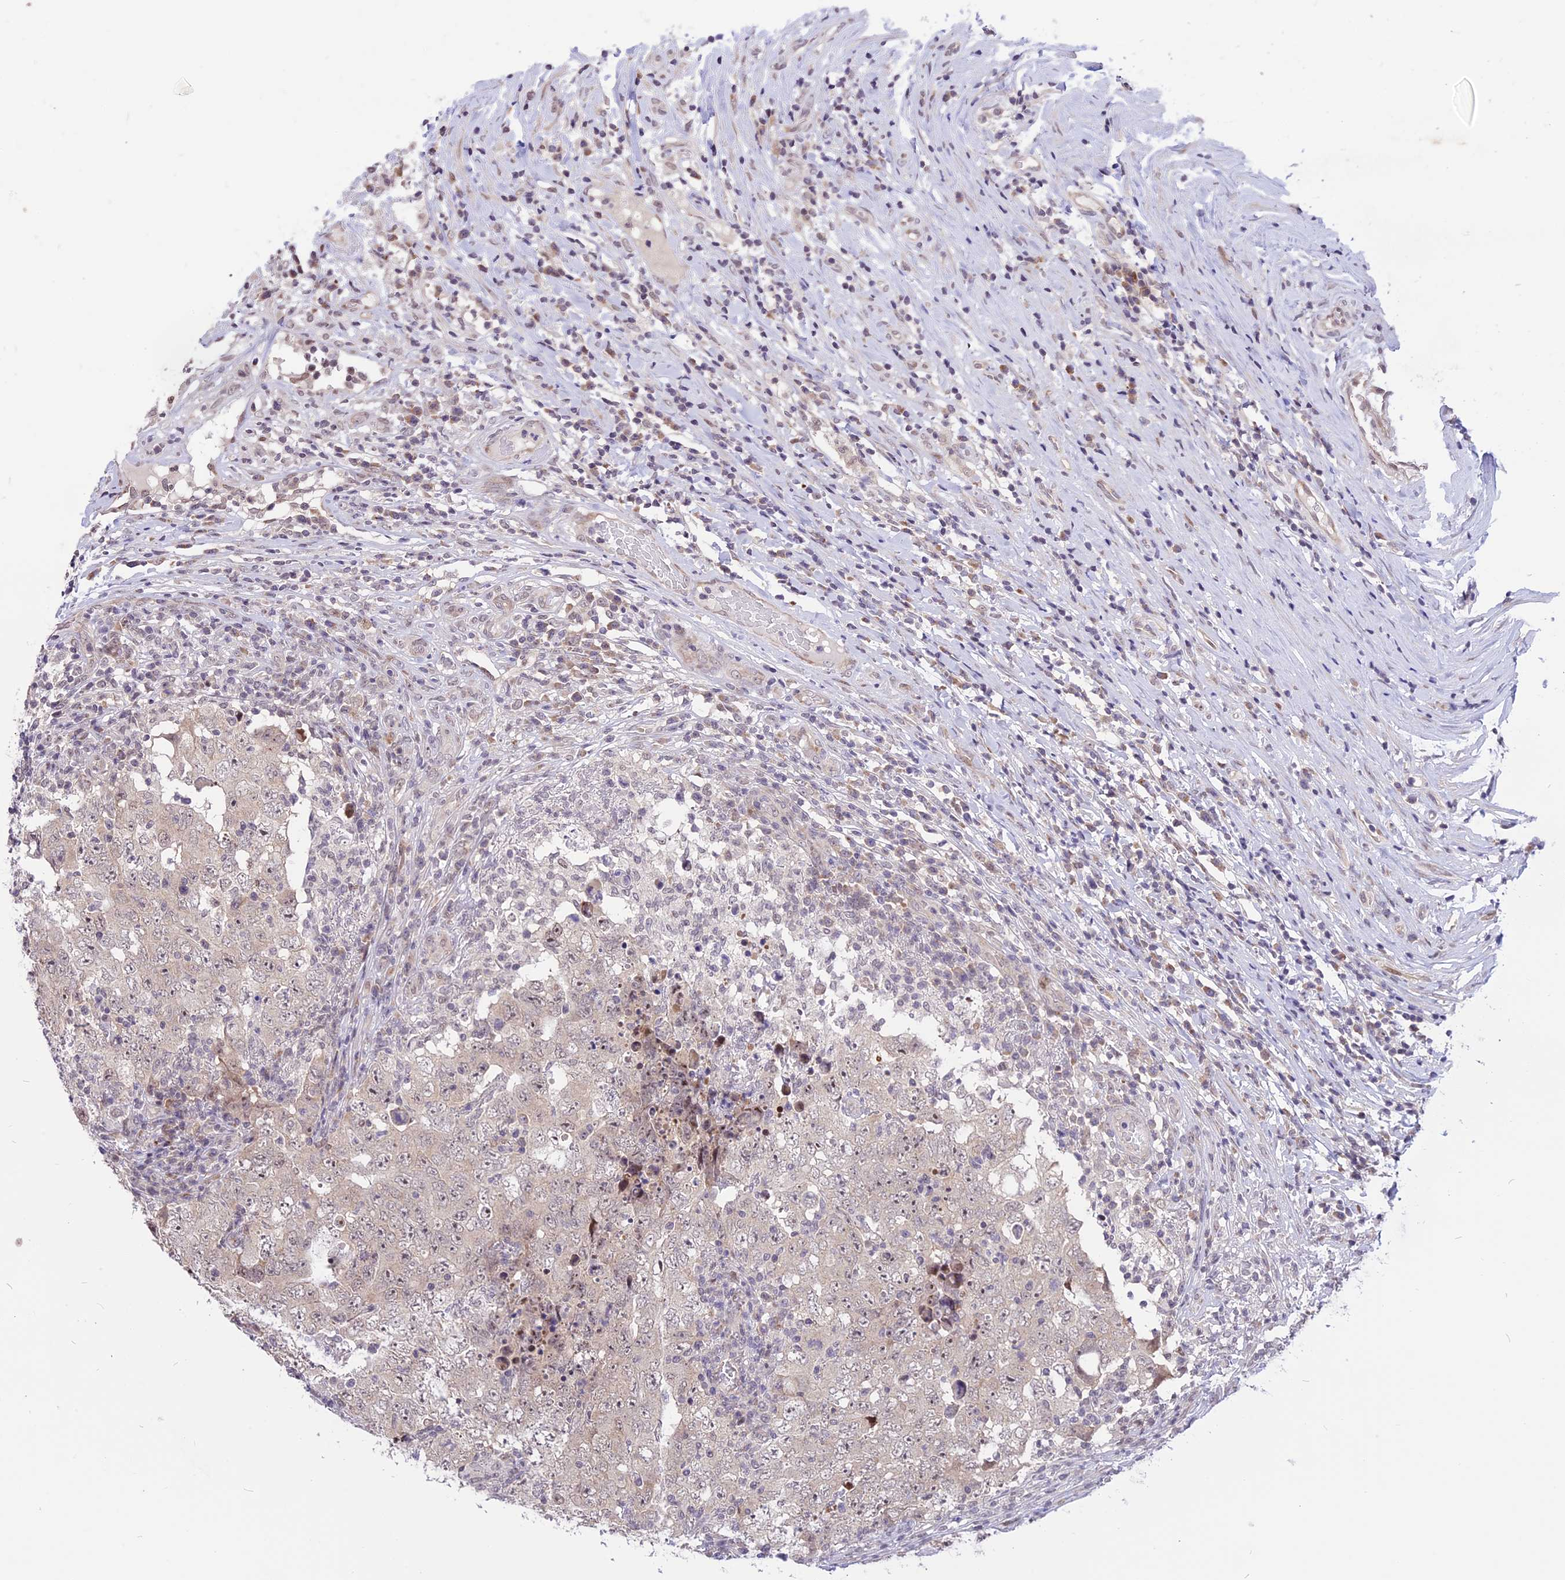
{"staining": {"intensity": "weak", "quantity": "25%-75%", "location": "cytoplasmic/membranous,nuclear"}, "tissue": "testis cancer", "cell_type": "Tumor cells", "image_type": "cancer", "snomed": [{"axis": "morphology", "description": "Carcinoma, Embryonal, NOS"}, {"axis": "topography", "description": "Testis"}], "caption": "There is low levels of weak cytoplasmic/membranous and nuclear positivity in tumor cells of embryonal carcinoma (testis), as demonstrated by immunohistochemical staining (brown color).", "gene": "ZNF837", "patient": {"sex": "male", "age": 26}}